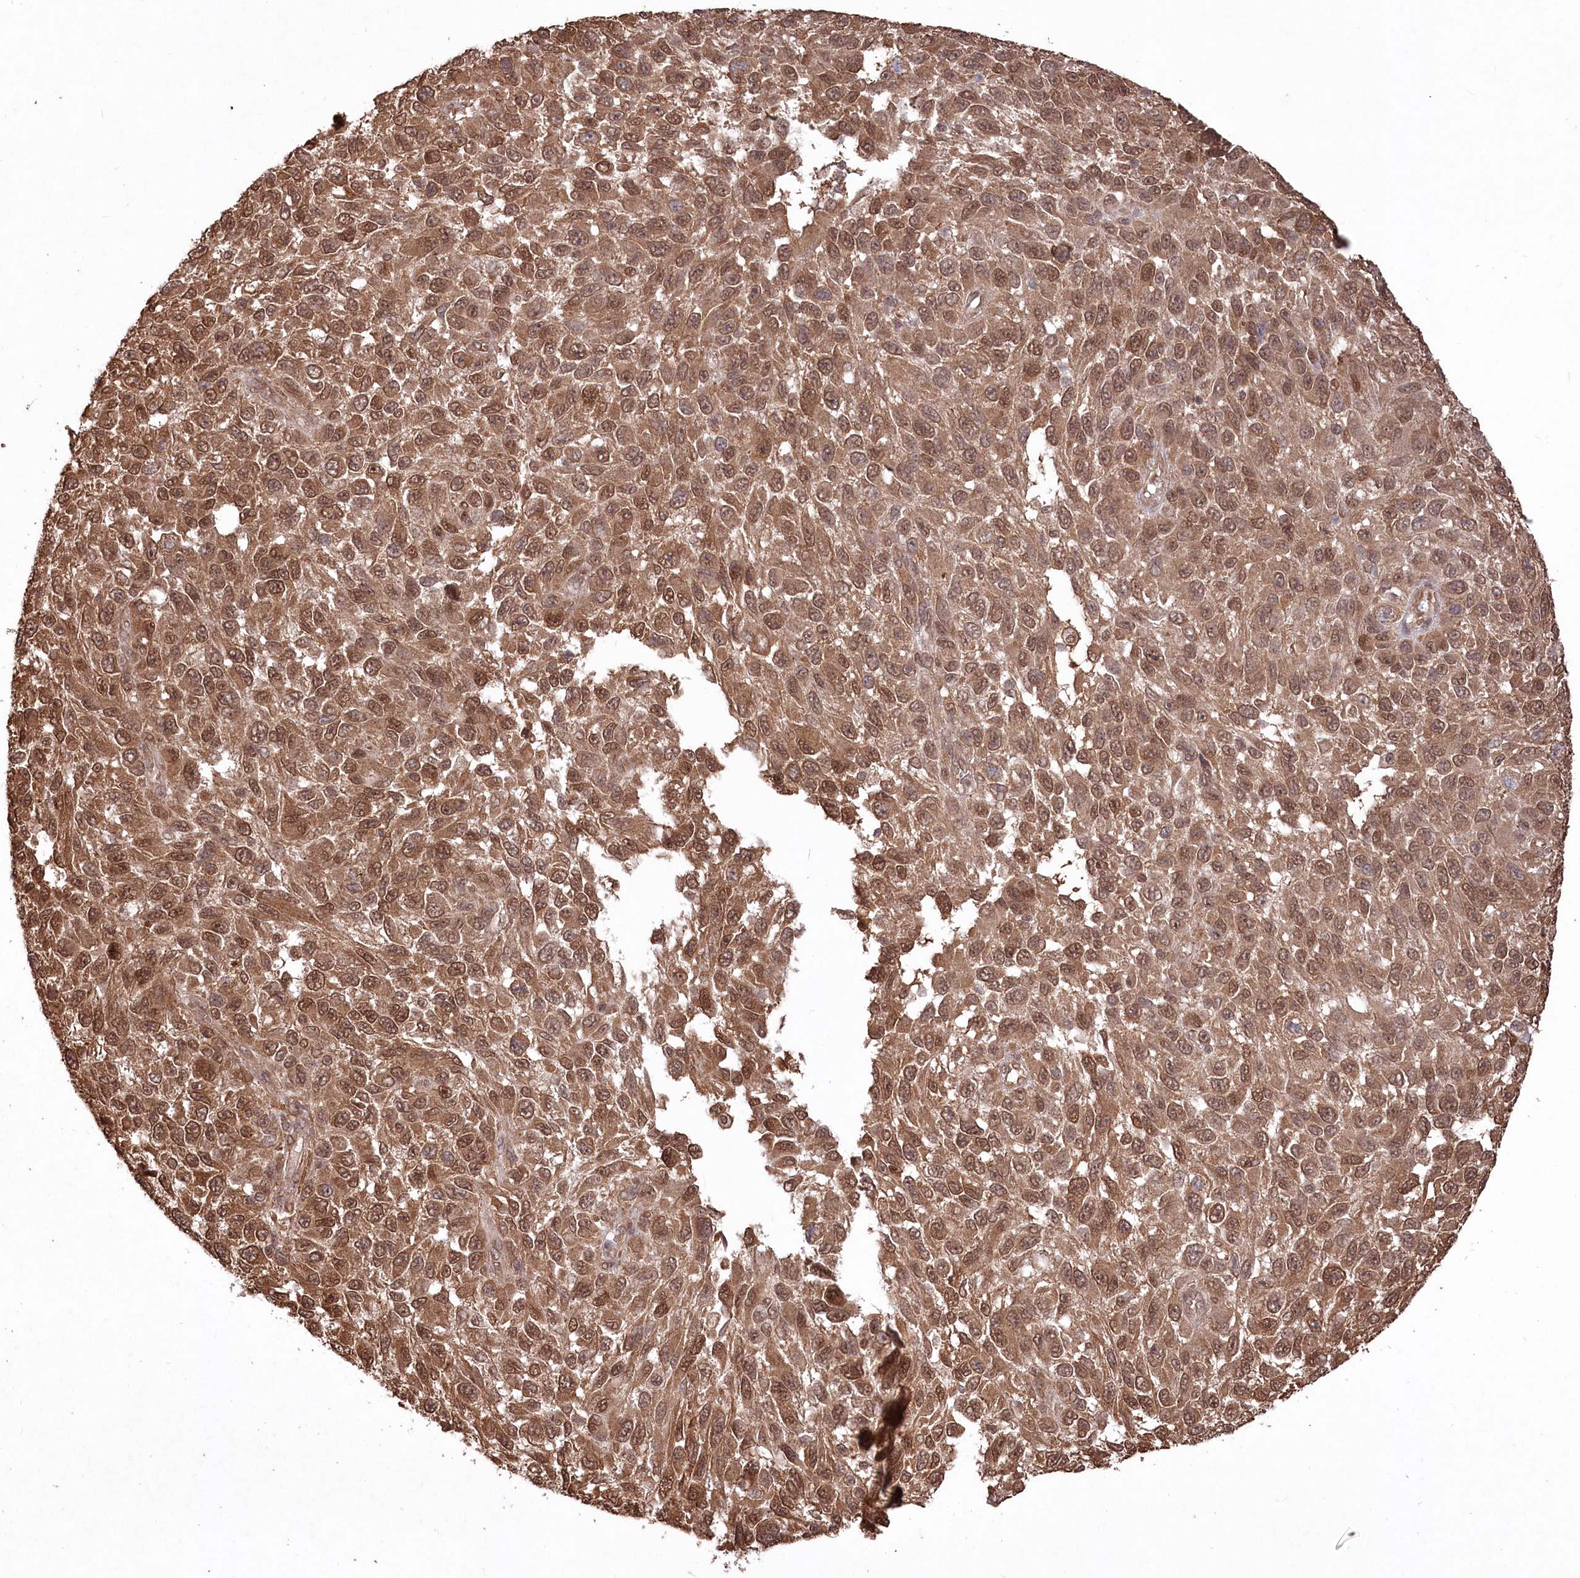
{"staining": {"intensity": "strong", "quantity": ">75%", "location": "cytoplasmic/membranous,nuclear"}, "tissue": "melanoma", "cell_type": "Tumor cells", "image_type": "cancer", "snomed": [{"axis": "morphology", "description": "Malignant melanoma, NOS"}, {"axis": "topography", "description": "Skin"}], "caption": "This photomicrograph shows immunohistochemistry (IHC) staining of human melanoma, with high strong cytoplasmic/membranous and nuclear positivity in approximately >75% of tumor cells.", "gene": "PSMA1", "patient": {"sex": "female", "age": 96}}